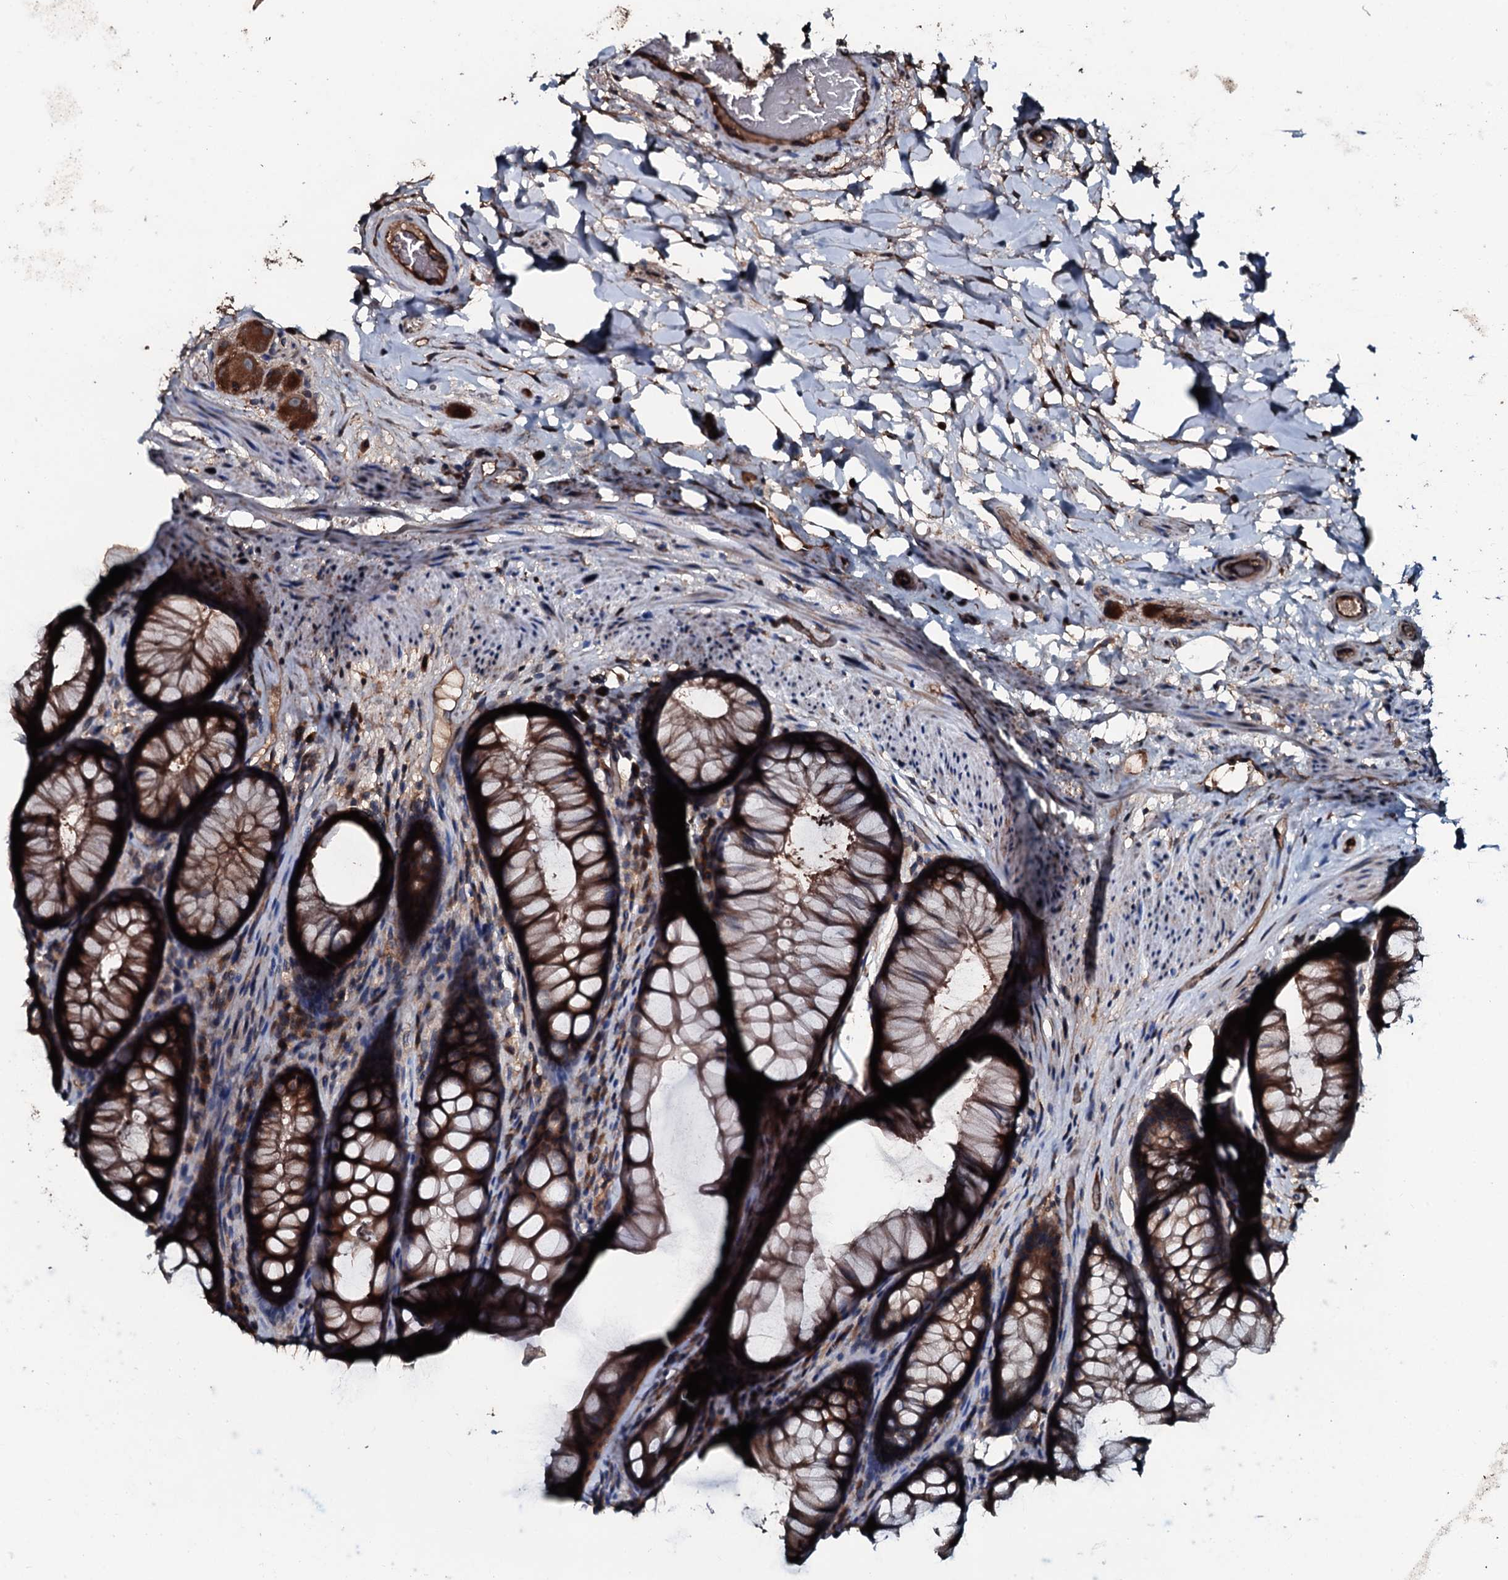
{"staining": {"intensity": "strong", "quantity": ">75%", "location": "cytoplasmic/membranous"}, "tissue": "rectum", "cell_type": "Glandular cells", "image_type": "normal", "snomed": [{"axis": "morphology", "description": "Normal tissue, NOS"}, {"axis": "topography", "description": "Rectum"}], "caption": "A photomicrograph of human rectum stained for a protein shows strong cytoplasmic/membranous brown staining in glandular cells.", "gene": "AARS1", "patient": {"sex": "male", "age": 74}}